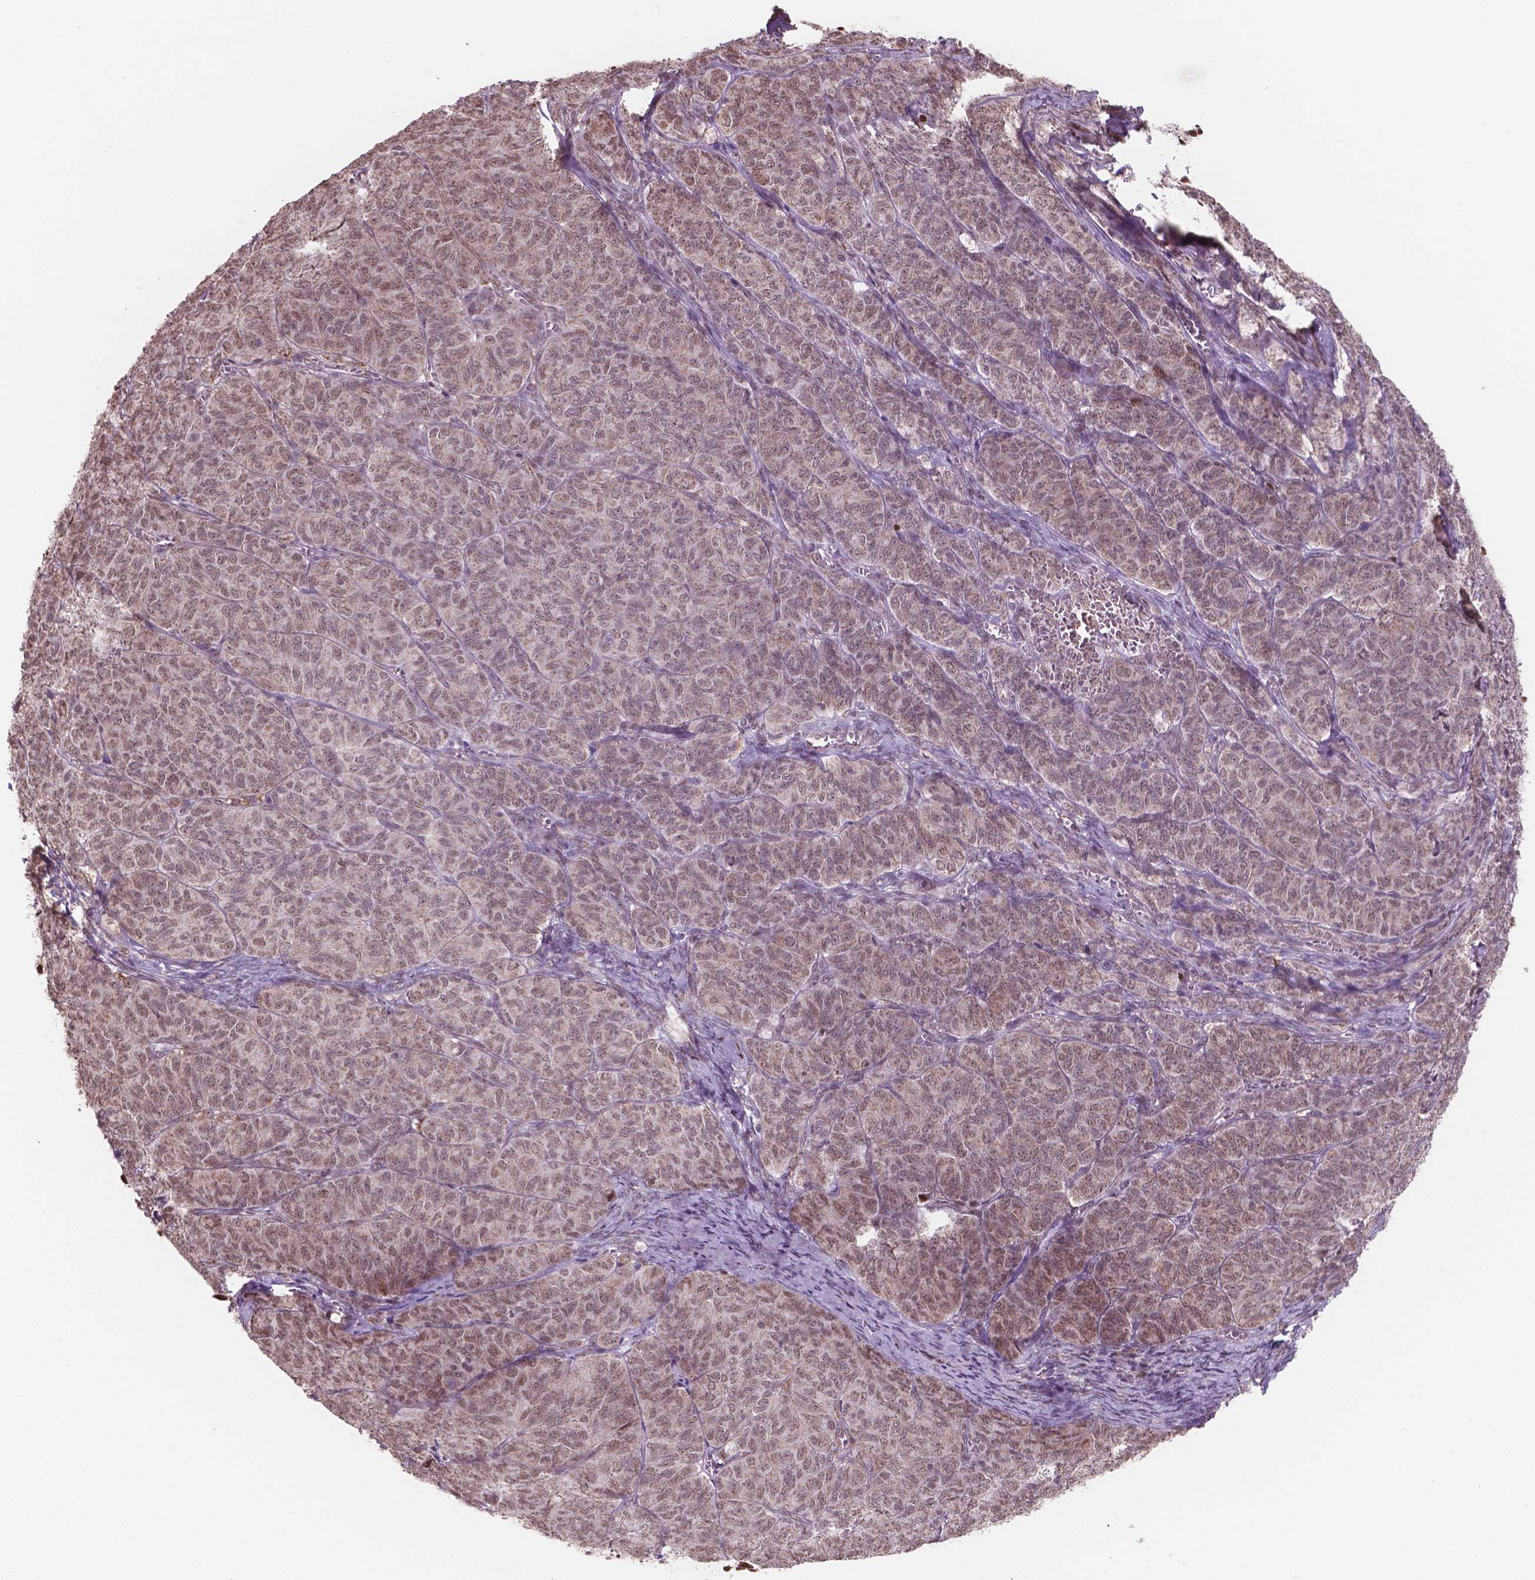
{"staining": {"intensity": "moderate", "quantity": ">75%", "location": "cytoplasmic/membranous,nuclear"}, "tissue": "ovarian cancer", "cell_type": "Tumor cells", "image_type": "cancer", "snomed": [{"axis": "morphology", "description": "Carcinoma, endometroid"}, {"axis": "topography", "description": "Ovary"}], "caption": "The histopathology image shows staining of endometroid carcinoma (ovarian), revealing moderate cytoplasmic/membranous and nuclear protein expression (brown color) within tumor cells. (IHC, brightfield microscopy, high magnification).", "gene": "NDUFA10", "patient": {"sex": "female", "age": 80}}